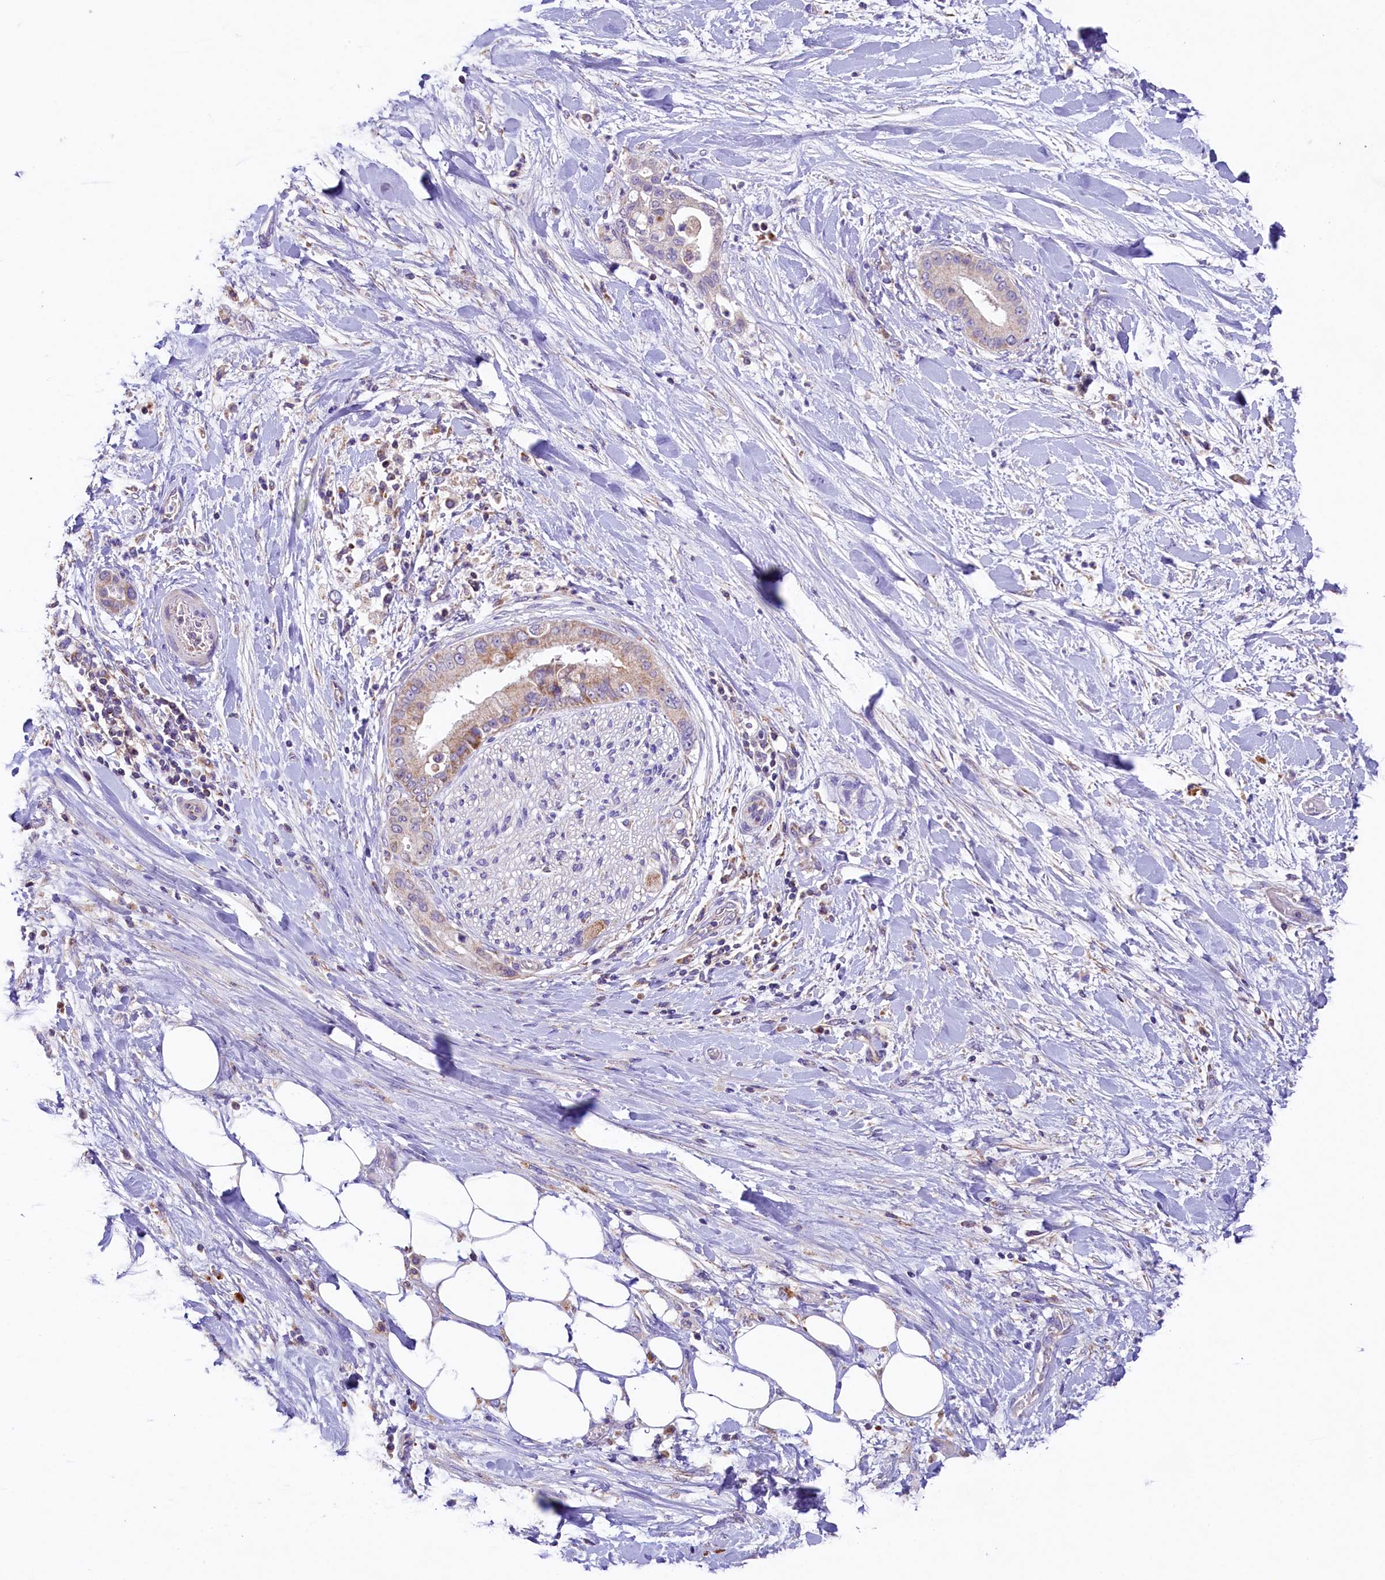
{"staining": {"intensity": "weak", "quantity": "25%-75%", "location": "cytoplasmic/membranous"}, "tissue": "liver cancer", "cell_type": "Tumor cells", "image_type": "cancer", "snomed": [{"axis": "morphology", "description": "Cholangiocarcinoma"}, {"axis": "topography", "description": "Liver"}], "caption": "IHC (DAB (3,3'-diaminobenzidine)) staining of cholangiocarcinoma (liver) shows weak cytoplasmic/membranous protein expression in about 25%-75% of tumor cells.", "gene": "PMPCB", "patient": {"sex": "female", "age": 54}}